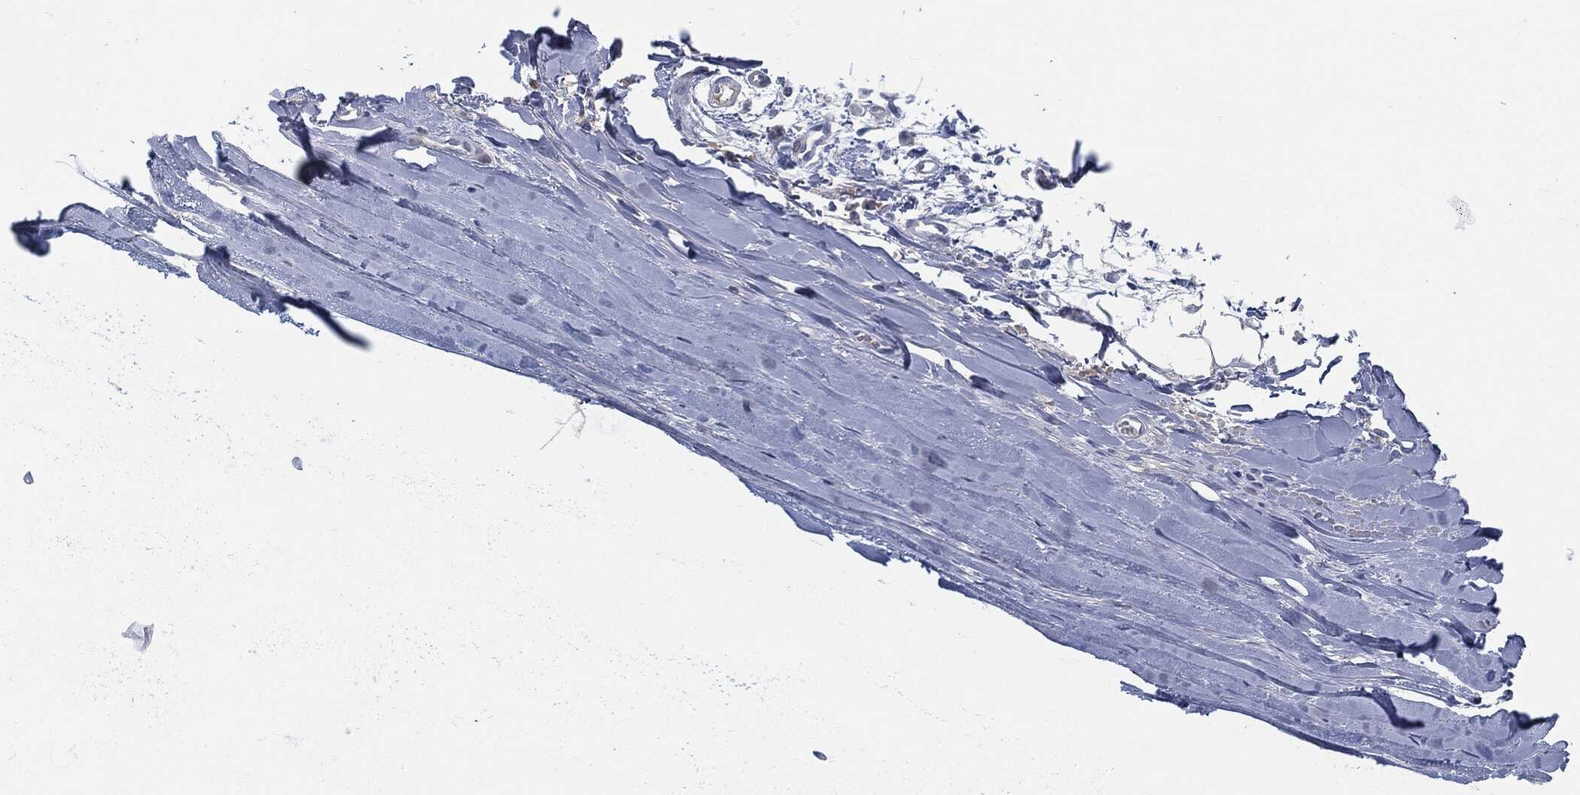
{"staining": {"intensity": "negative", "quantity": "none", "location": "none"}, "tissue": "adipose tissue", "cell_type": "Adipocytes", "image_type": "normal", "snomed": [{"axis": "morphology", "description": "Normal tissue, NOS"}, {"axis": "topography", "description": "Cartilage tissue"}], "caption": "Adipocytes are negative for protein expression in unremarkable human adipose tissue. (Stains: DAB immunohistochemistry (IHC) with hematoxylin counter stain, Microscopy: brightfield microscopy at high magnification).", "gene": "MST1", "patient": {"sex": "male", "age": 81}}